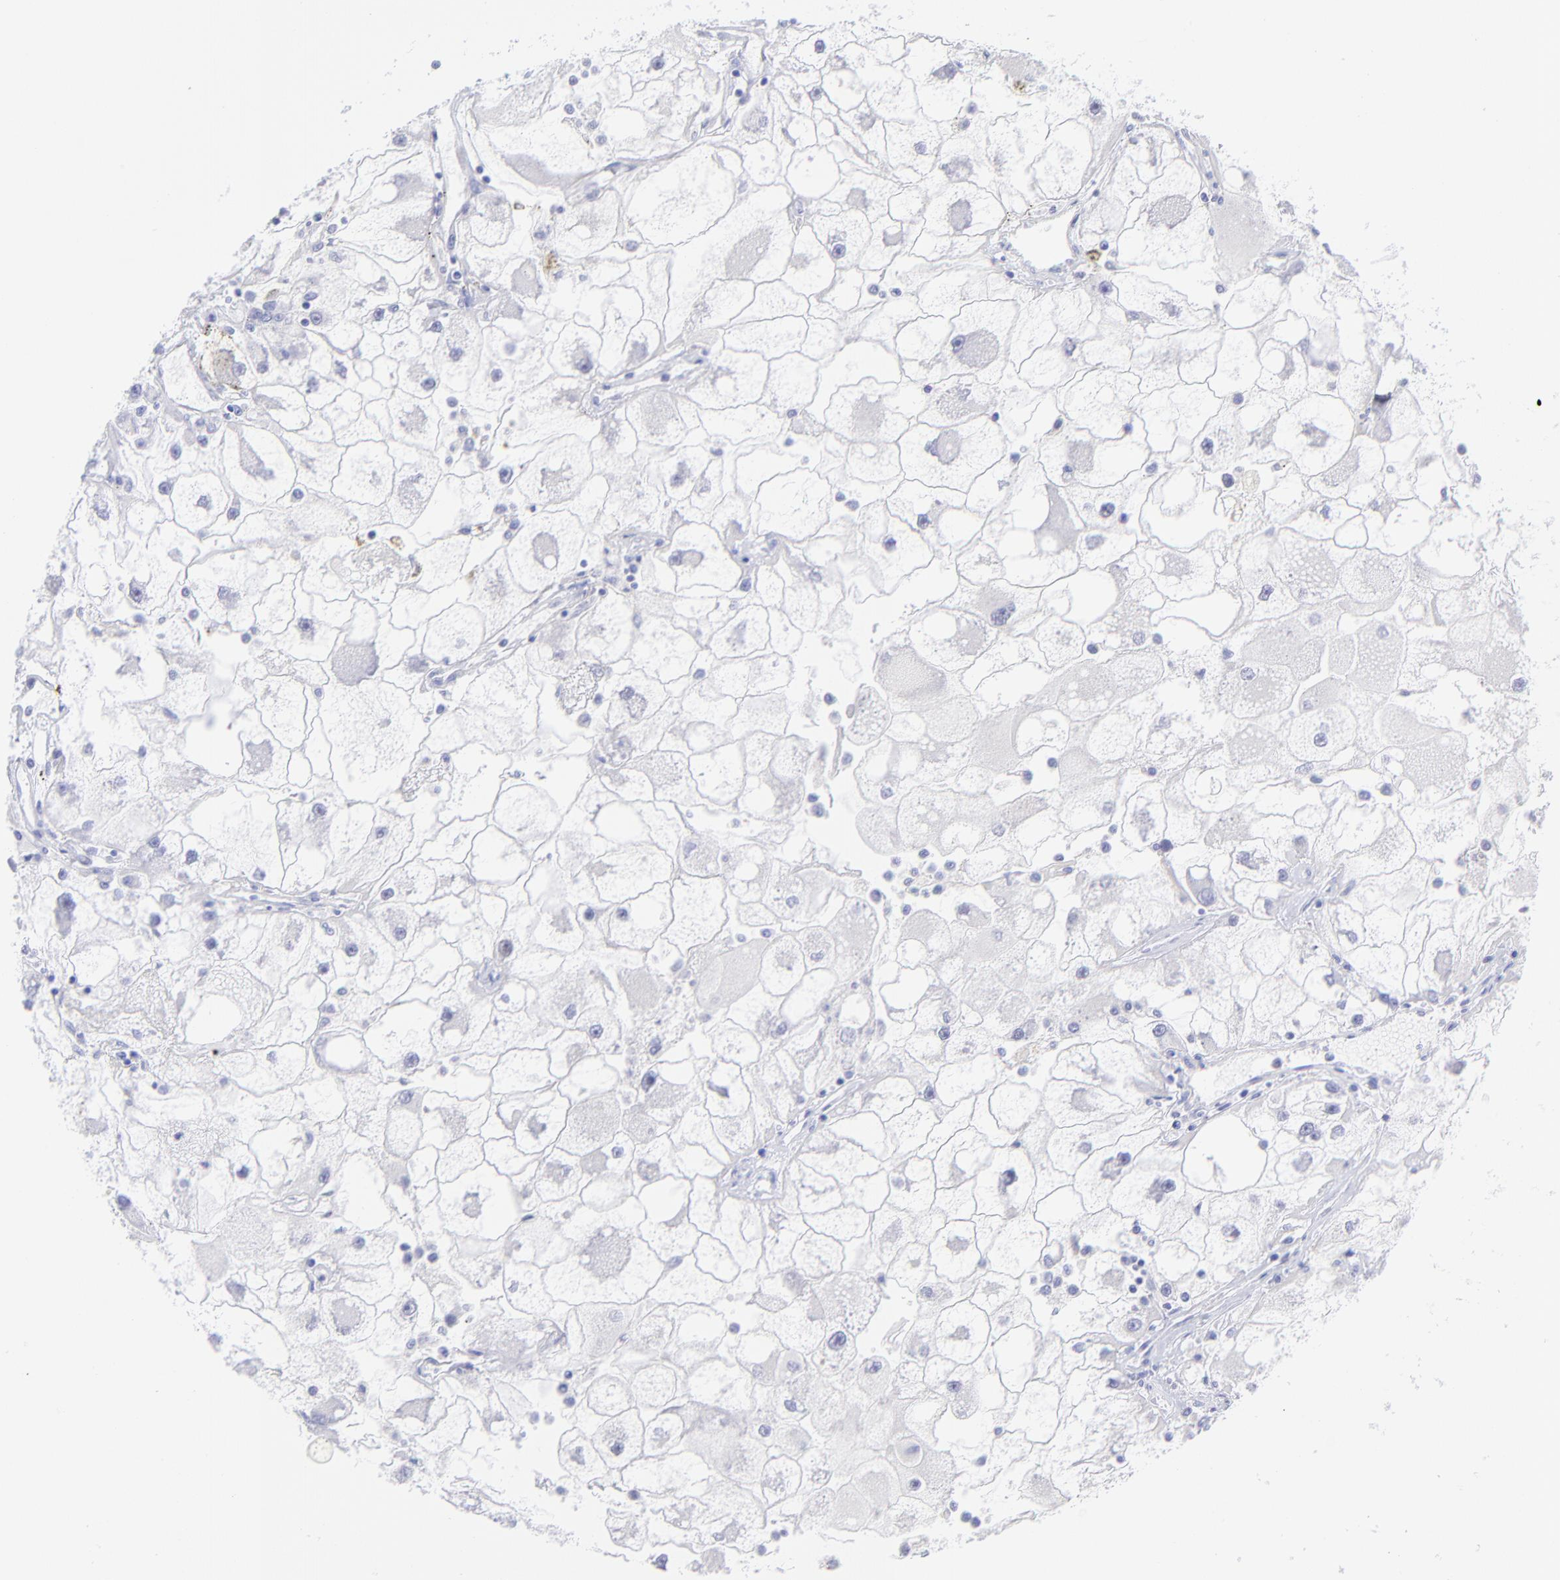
{"staining": {"intensity": "negative", "quantity": "none", "location": "none"}, "tissue": "renal cancer", "cell_type": "Tumor cells", "image_type": "cancer", "snomed": [{"axis": "morphology", "description": "Adenocarcinoma, NOS"}, {"axis": "topography", "description": "Kidney"}], "caption": "DAB immunohistochemical staining of renal adenocarcinoma exhibits no significant expression in tumor cells. (Stains: DAB (3,3'-diaminobenzidine) IHC with hematoxylin counter stain, Microscopy: brightfield microscopy at high magnification).", "gene": "KLF4", "patient": {"sex": "female", "age": 73}}